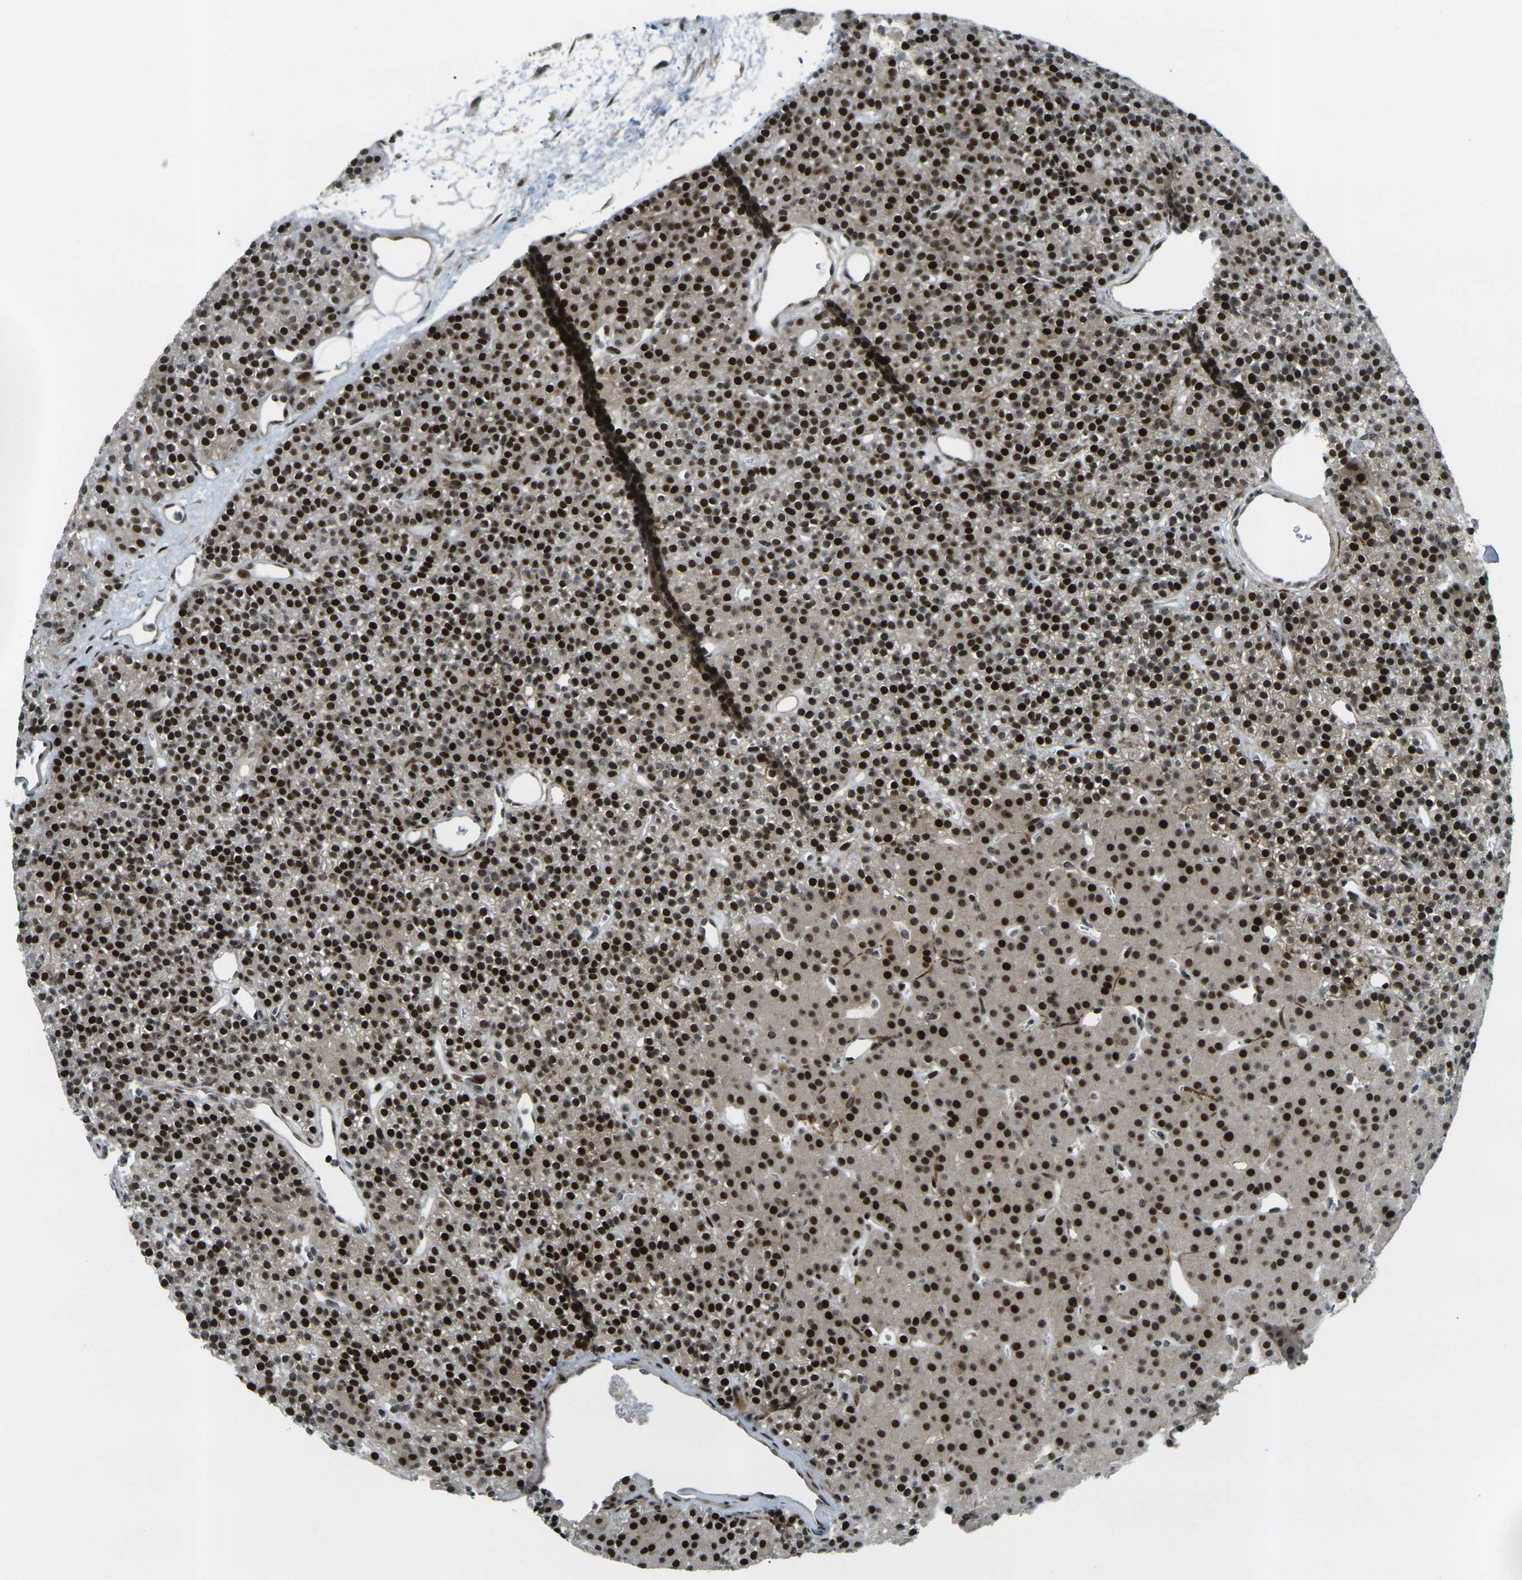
{"staining": {"intensity": "strong", "quantity": ">75%", "location": "cytoplasmic/membranous,nuclear"}, "tissue": "parathyroid gland", "cell_type": "Glandular cells", "image_type": "normal", "snomed": [{"axis": "morphology", "description": "Normal tissue, NOS"}, {"axis": "morphology", "description": "Hyperplasia, NOS"}, {"axis": "topography", "description": "Parathyroid gland"}], "caption": "Normal parathyroid gland reveals strong cytoplasmic/membranous,nuclear staining in approximately >75% of glandular cells The protein is stained brown, and the nuclei are stained in blue (DAB IHC with brightfield microscopy, high magnification)..", "gene": "UBE2C", "patient": {"sex": "male", "age": 44}}